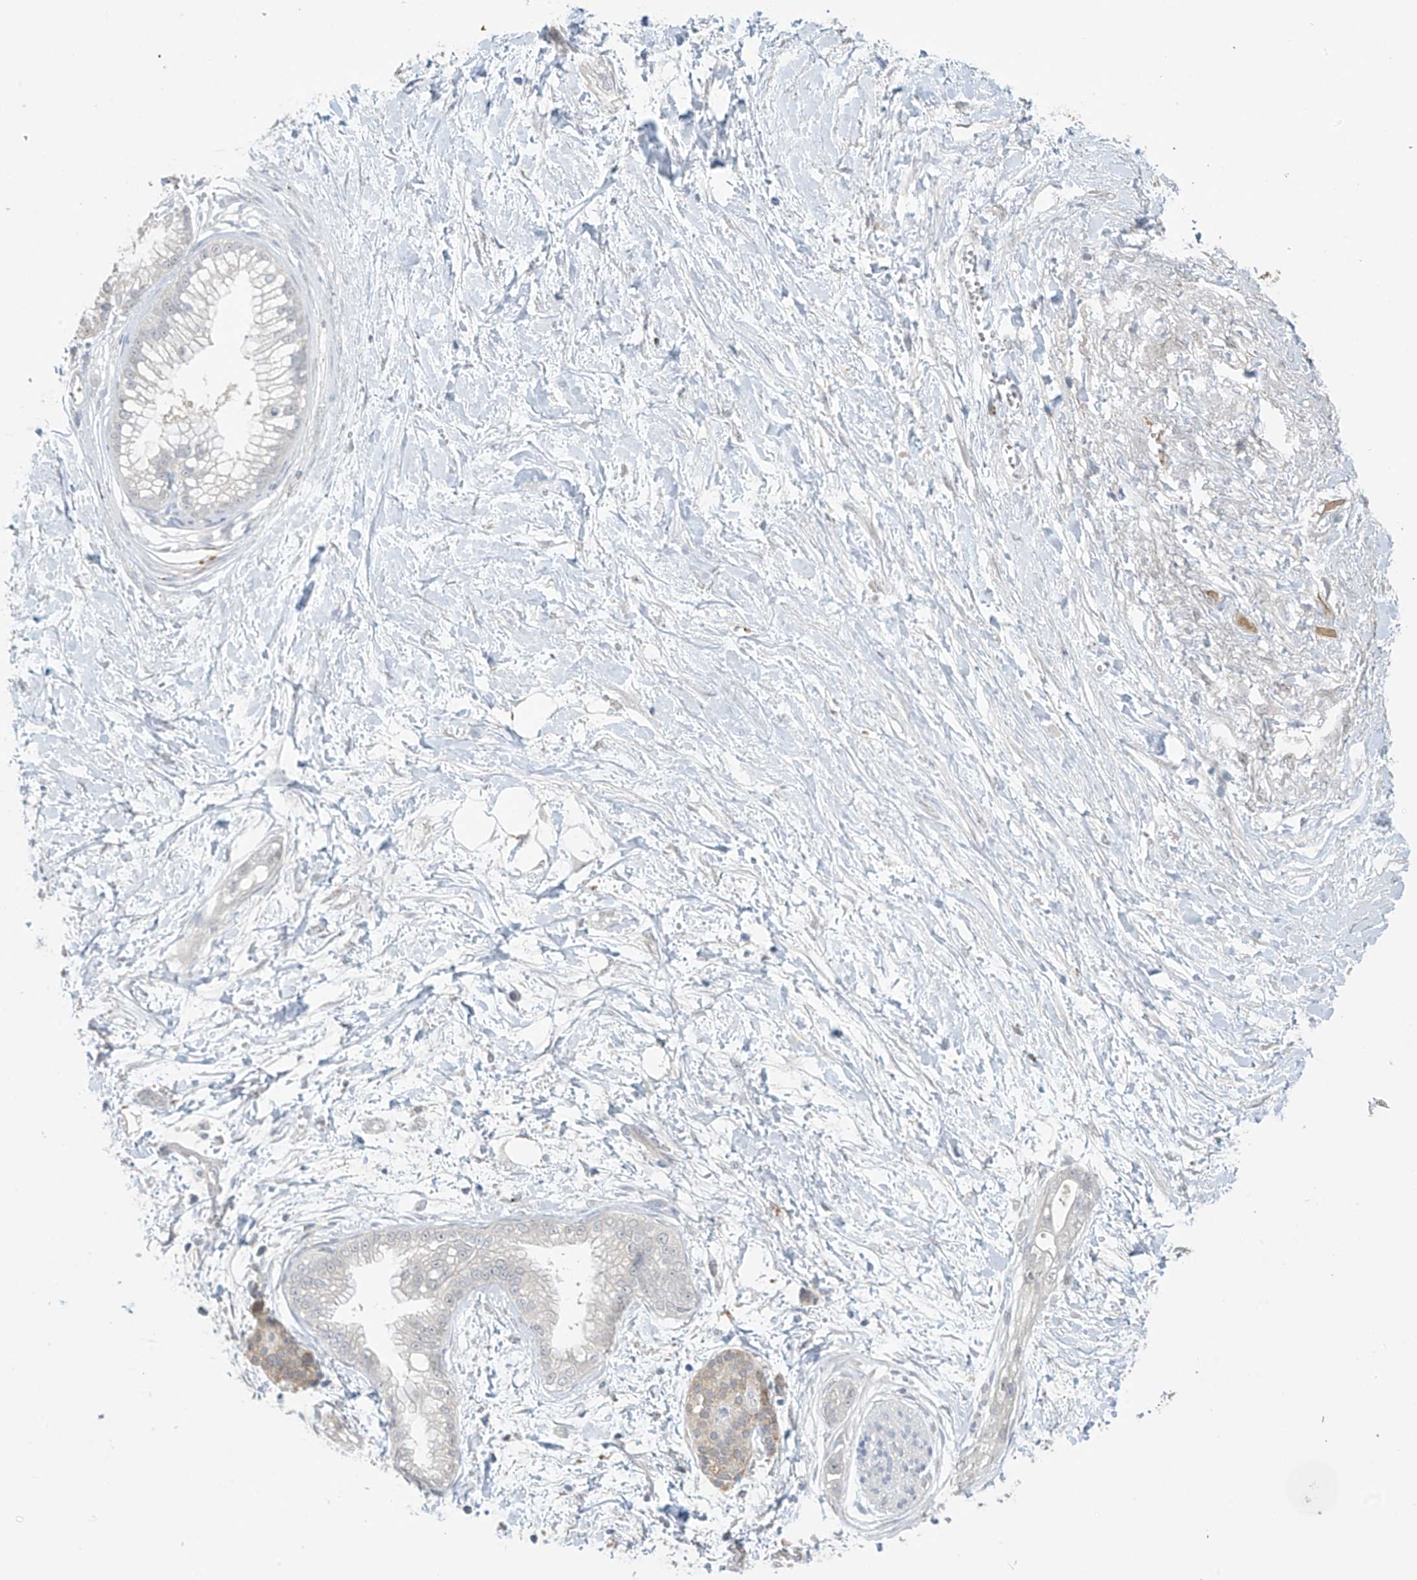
{"staining": {"intensity": "negative", "quantity": "none", "location": "none"}, "tissue": "pancreatic cancer", "cell_type": "Tumor cells", "image_type": "cancer", "snomed": [{"axis": "morphology", "description": "Adenocarcinoma, NOS"}, {"axis": "topography", "description": "Pancreas"}], "caption": "A micrograph of human pancreatic cancer (adenocarcinoma) is negative for staining in tumor cells.", "gene": "SLFN14", "patient": {"sex": "male", "age": 68}}